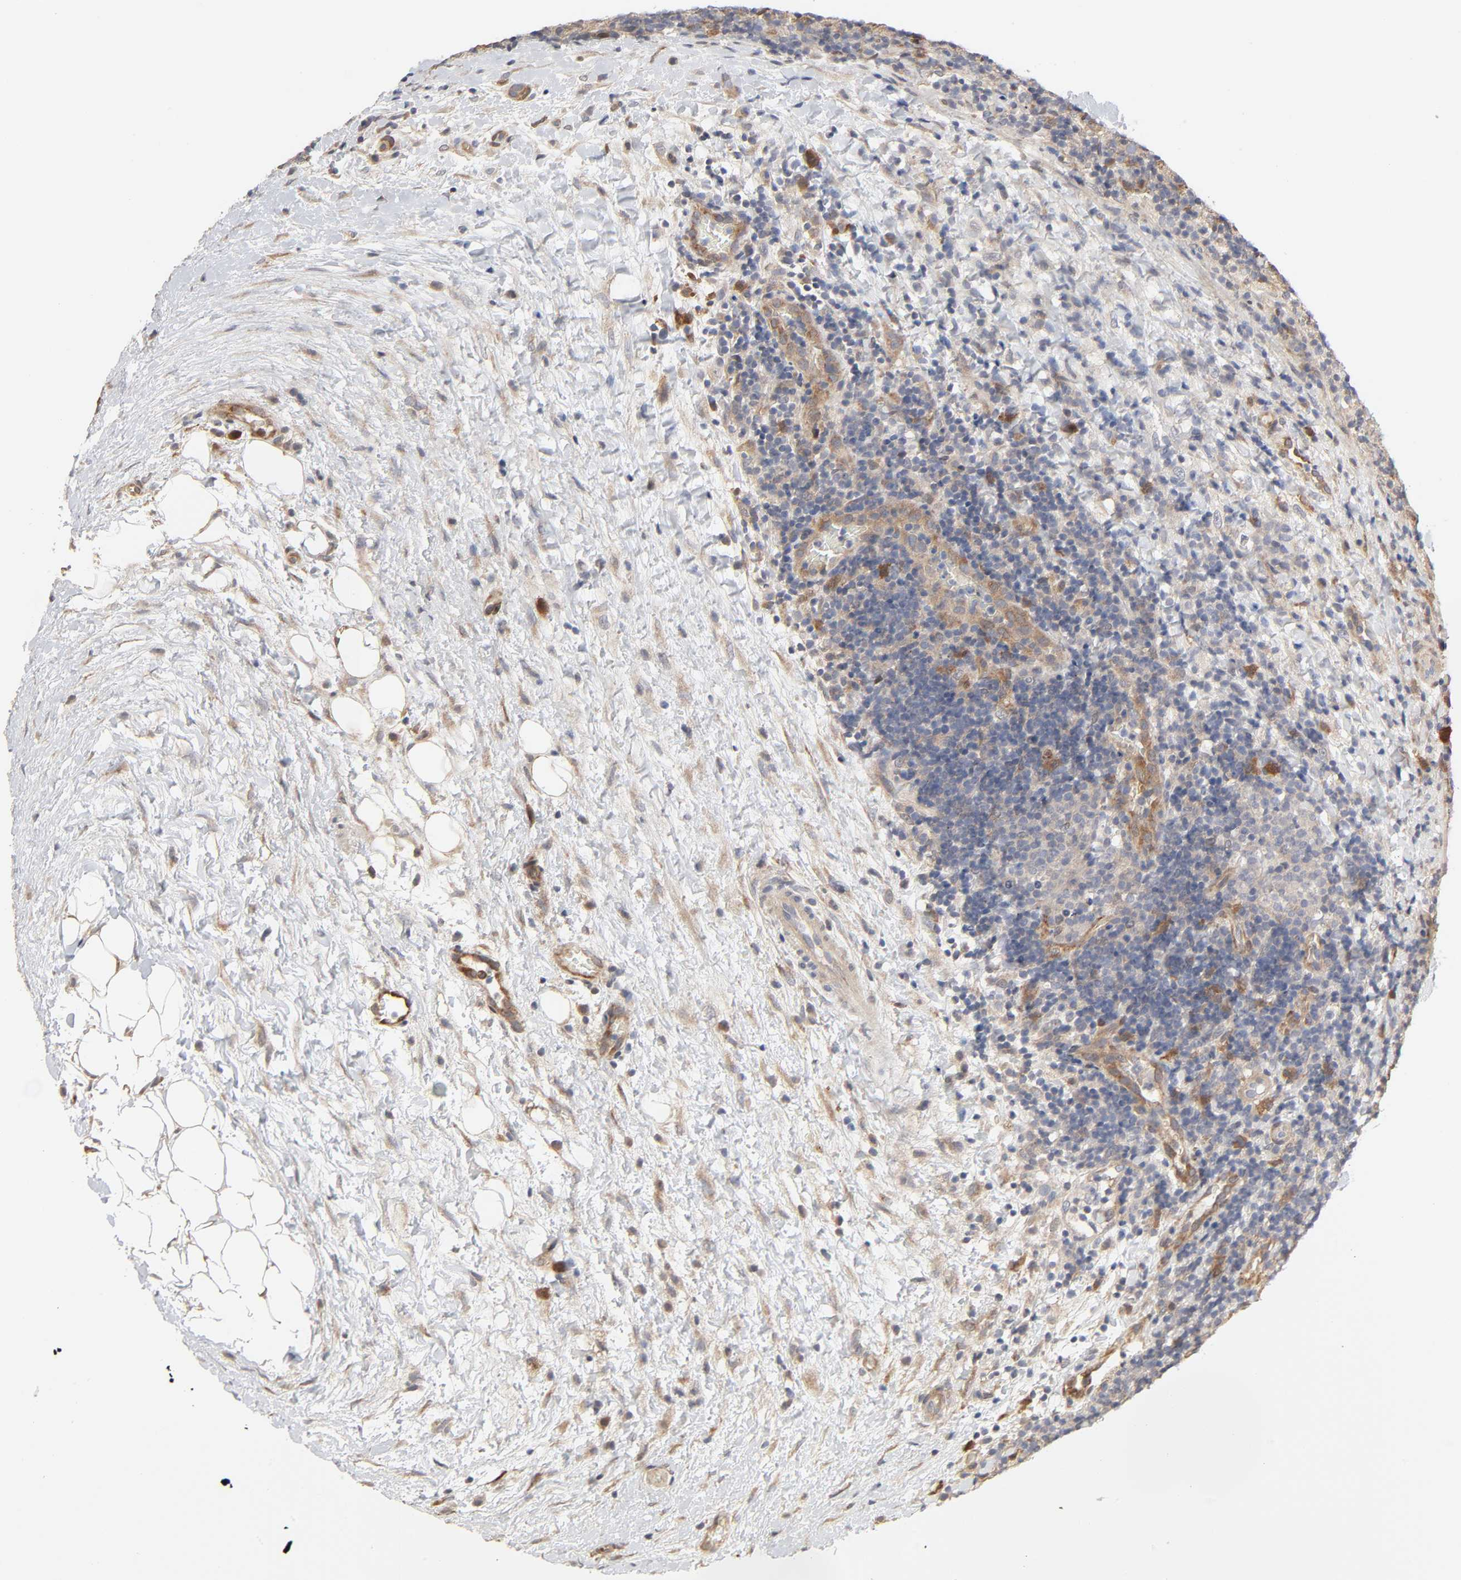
{"staining": {"intensity": "moderate", "quantity": "<25%", "location": "cytoplasmic/membranous"}, "tissue": "lymphoma", "cell_type": "Tumor cells", "image_type": "cancer", "snomed": [{"axis": "morphology", "description": "Malignant lymphoma, non-Hodgkin's type, Low grade"}, {"axis": "topography", "description": "Lymph node"}], "caption": "Approximately <25% of tumor cells in lymphoma show moderate cytoplasmic/membranous protein expression as visualized by brown immunohistochemical staining.", "gene": "NDRG2", "patient": {"sex": "female", "age": 76}}